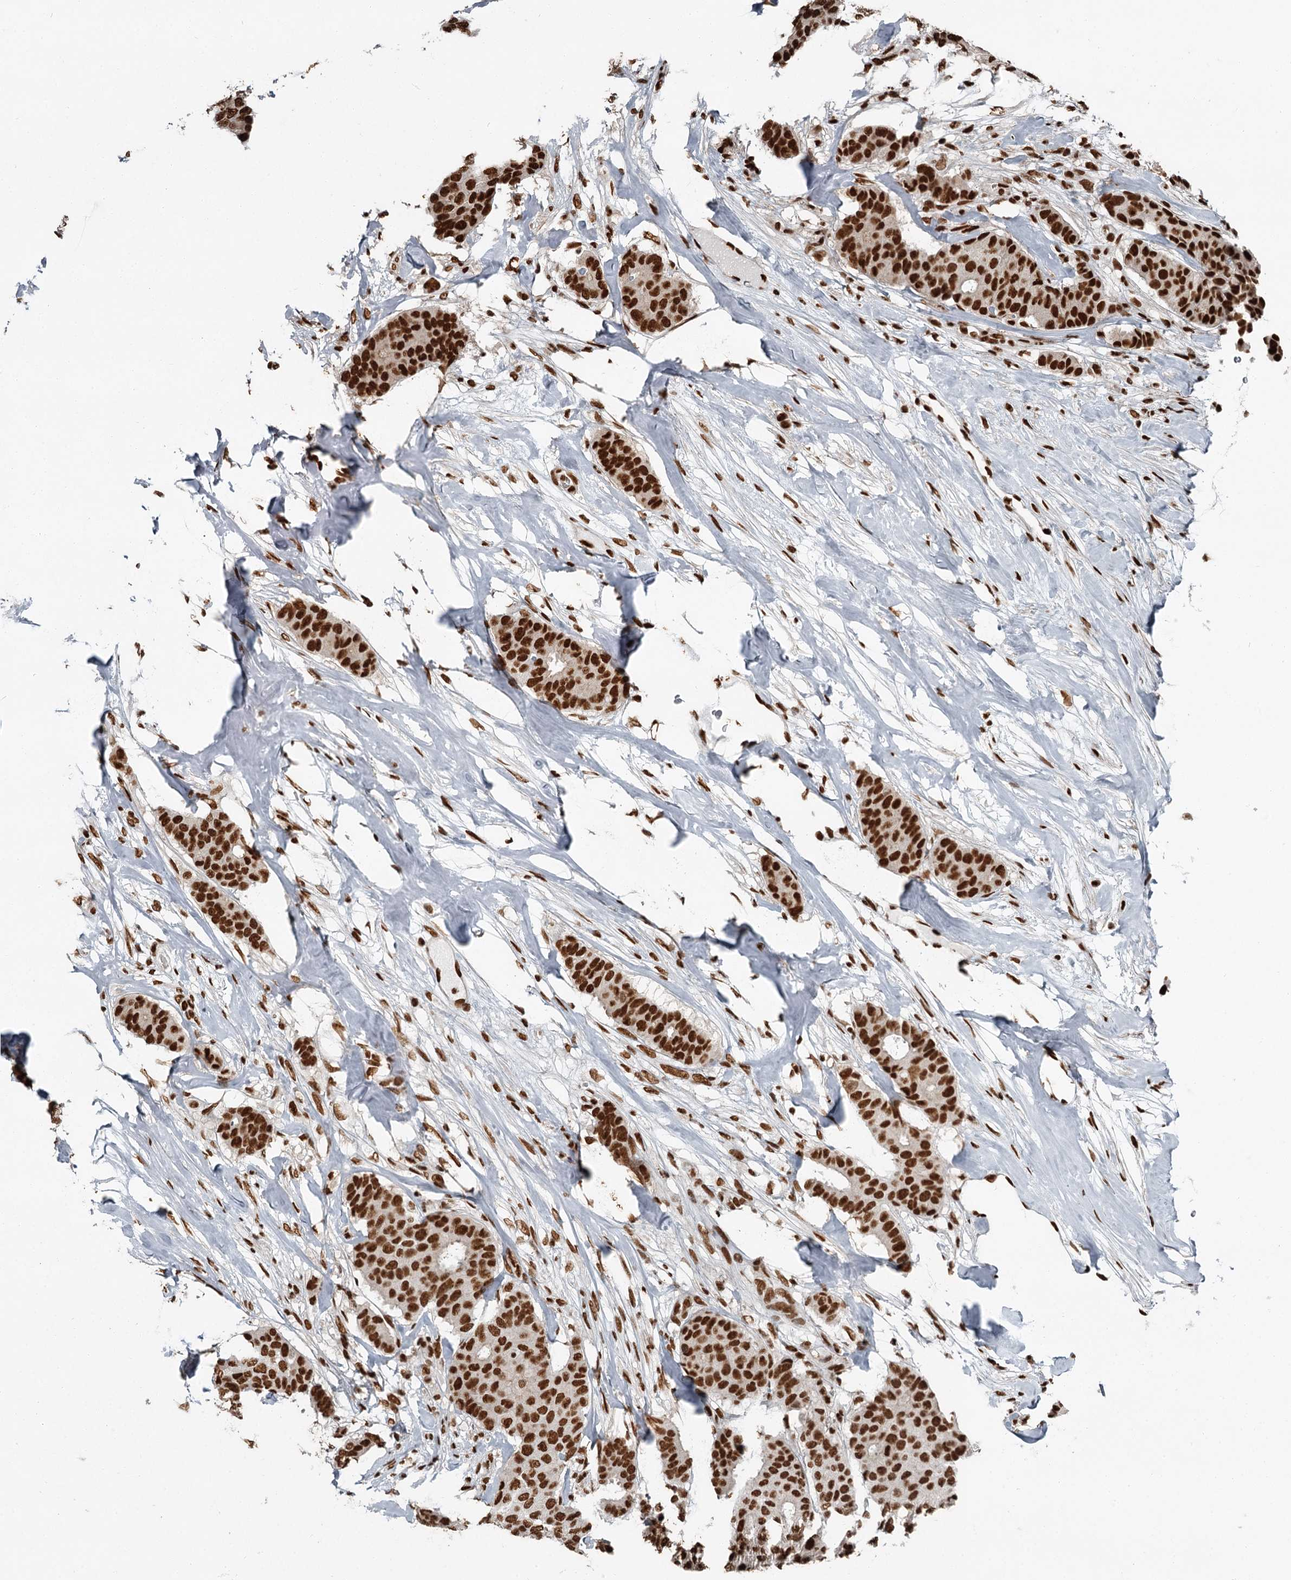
{"staining": {"intensity": "strong", "quantity": ">75%", "location": "nuclear"}, "tissue": "breast cancer", "cell_type": "Tumor cells", "image_type": "cancer", "snomed": [{"axis": "morphology", "description": "Duct carcinoma"}, {"axis": "topography", "description": "Breast"}], "caption": "Tumor cells show high levels of strong nuclear expression in about >75% of cells in human breast cancer.", "gene": "RBBP7", "patient": {"sex": "female", "age": 75}}